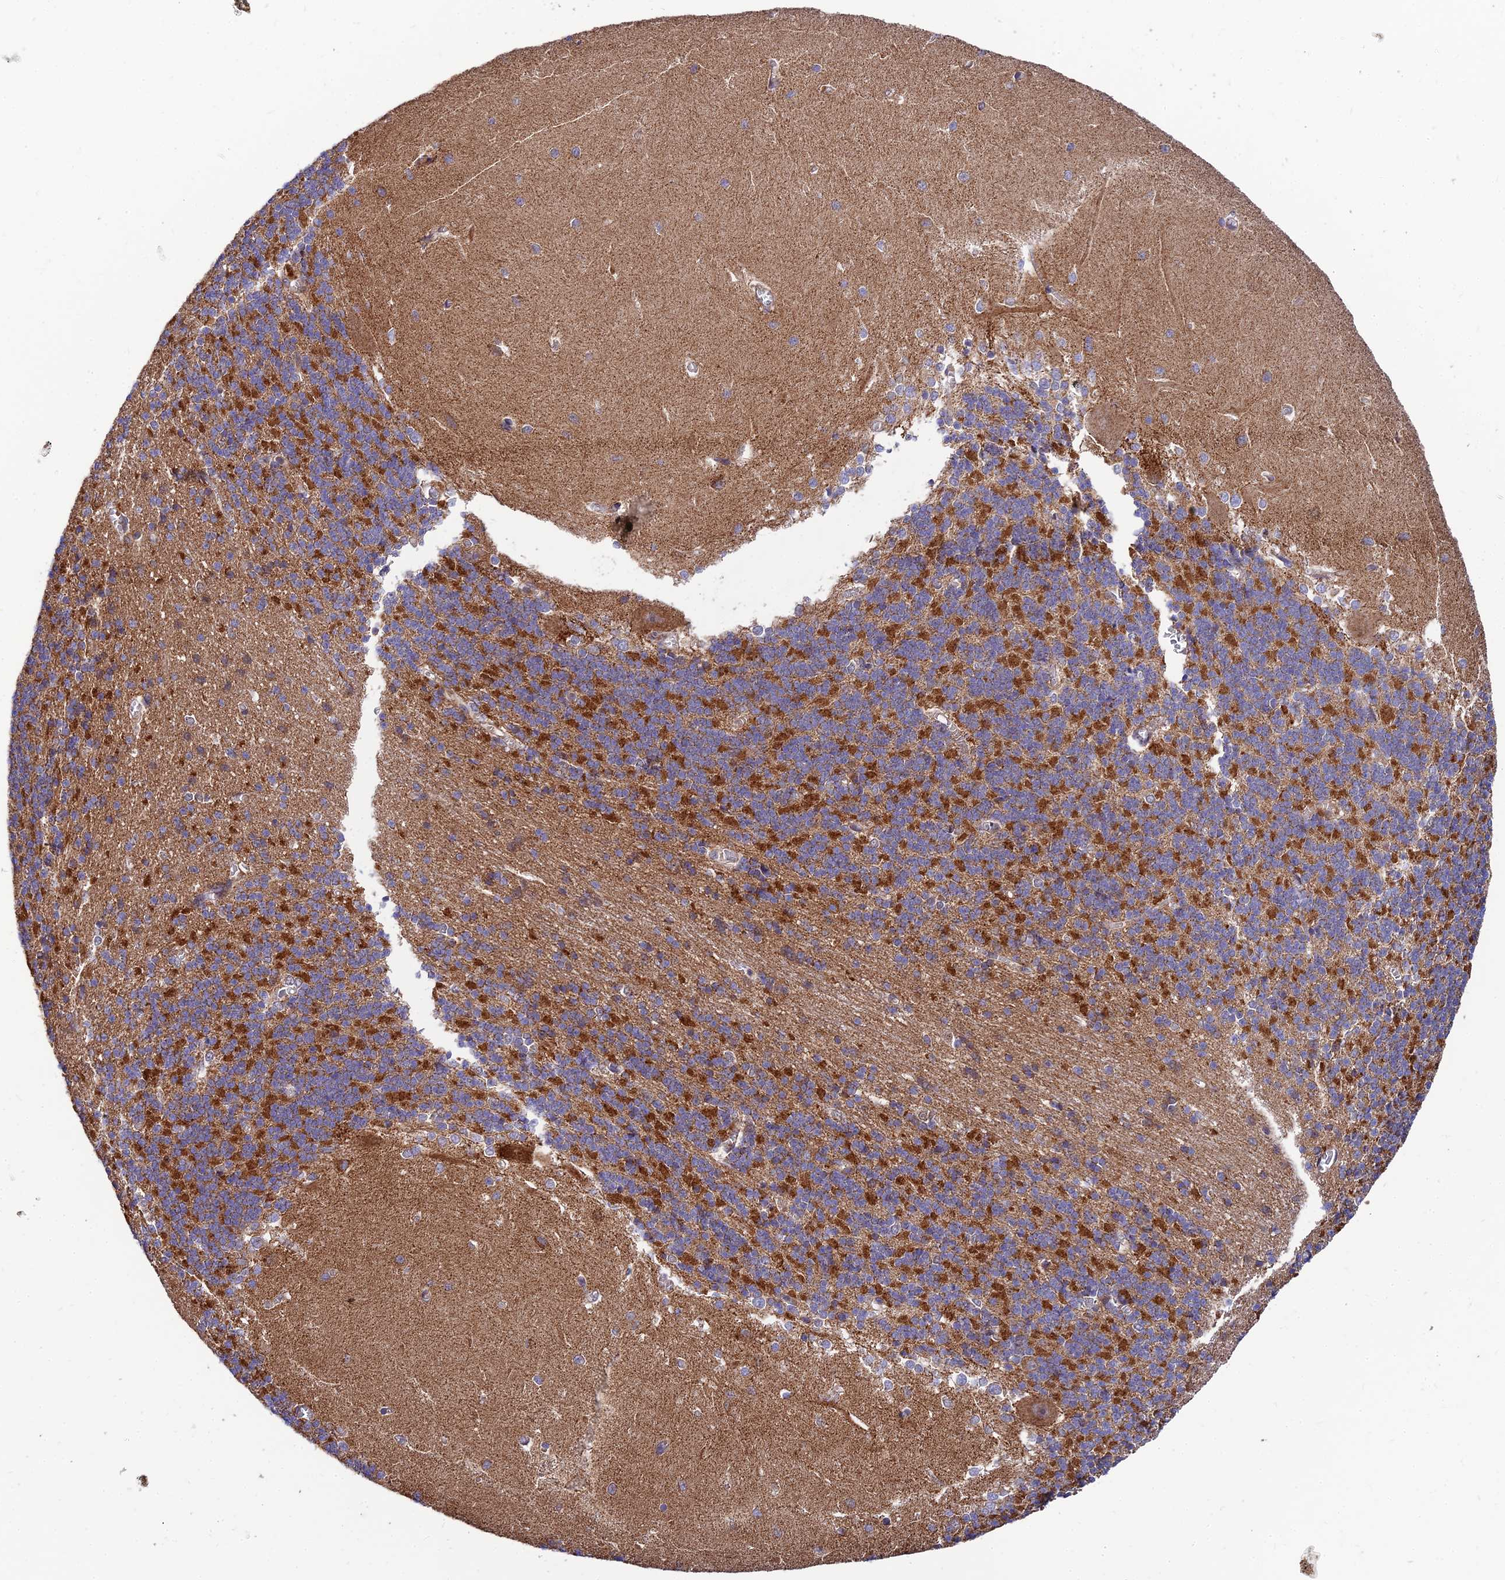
{"staining": {"intensity": "strong", "quantity": "25%-75%", "location": "cytoplasmic/membranous"}, "tissue": "cerebellum", "cell_type": "Cells in granular layer", "image_type": "normal", "snomed": [{"axis": "morphology", "description": "Normal tissue, NOS"}, {"axis": "topography", "description": "Cerebellum"}], "caption": "The image reveals staining of normal cerebellum, revealing strong cytoplasmic/membranous protein expression (brown color) within cells in granular layer.", "gene": "PODNL1", "patient": {"sex": "male", "age": 37}}